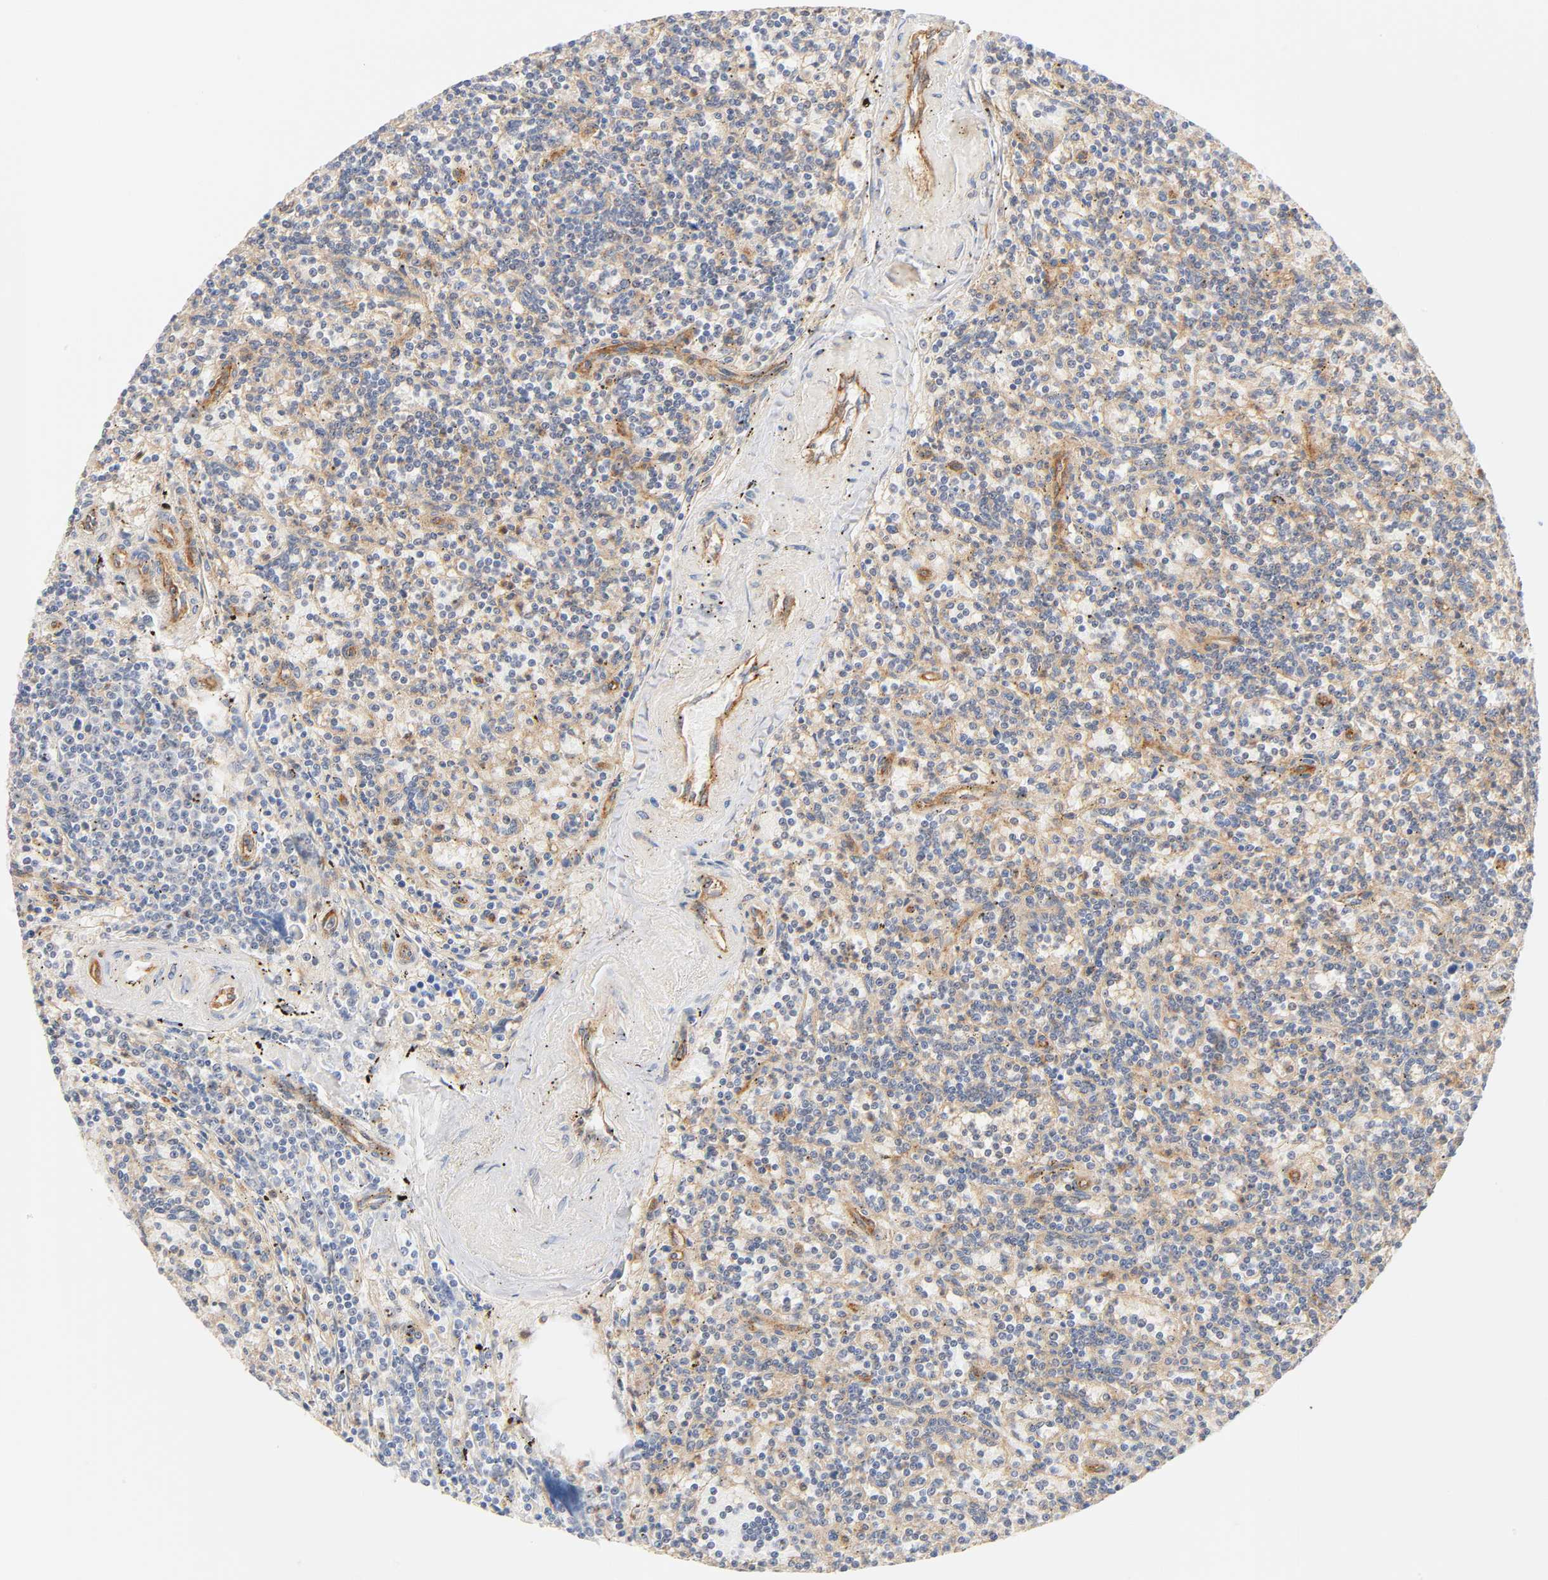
{"staining": {"intensity": "moderate", "quantity": "<25%", "location": "cytoplasmic/membranous"}, "tissue": "lymphoma", "cell_type": "Tumor cells", "image_type": "cancer", "snomed": [{"axis": "morphology", "description": "Malignant lymphoma, non-Hodgkin's type, Low grade"}, {"axis": "topography", "description": "Spleen"}], "caption": "Immunohistochemical staining of lymphoma reveals moderate cytoplasmic/membranous protein positivity in approximately <25% of tumor cells.", "gene": "PLD1", "patient": {"sex": "male", "age": 73}}